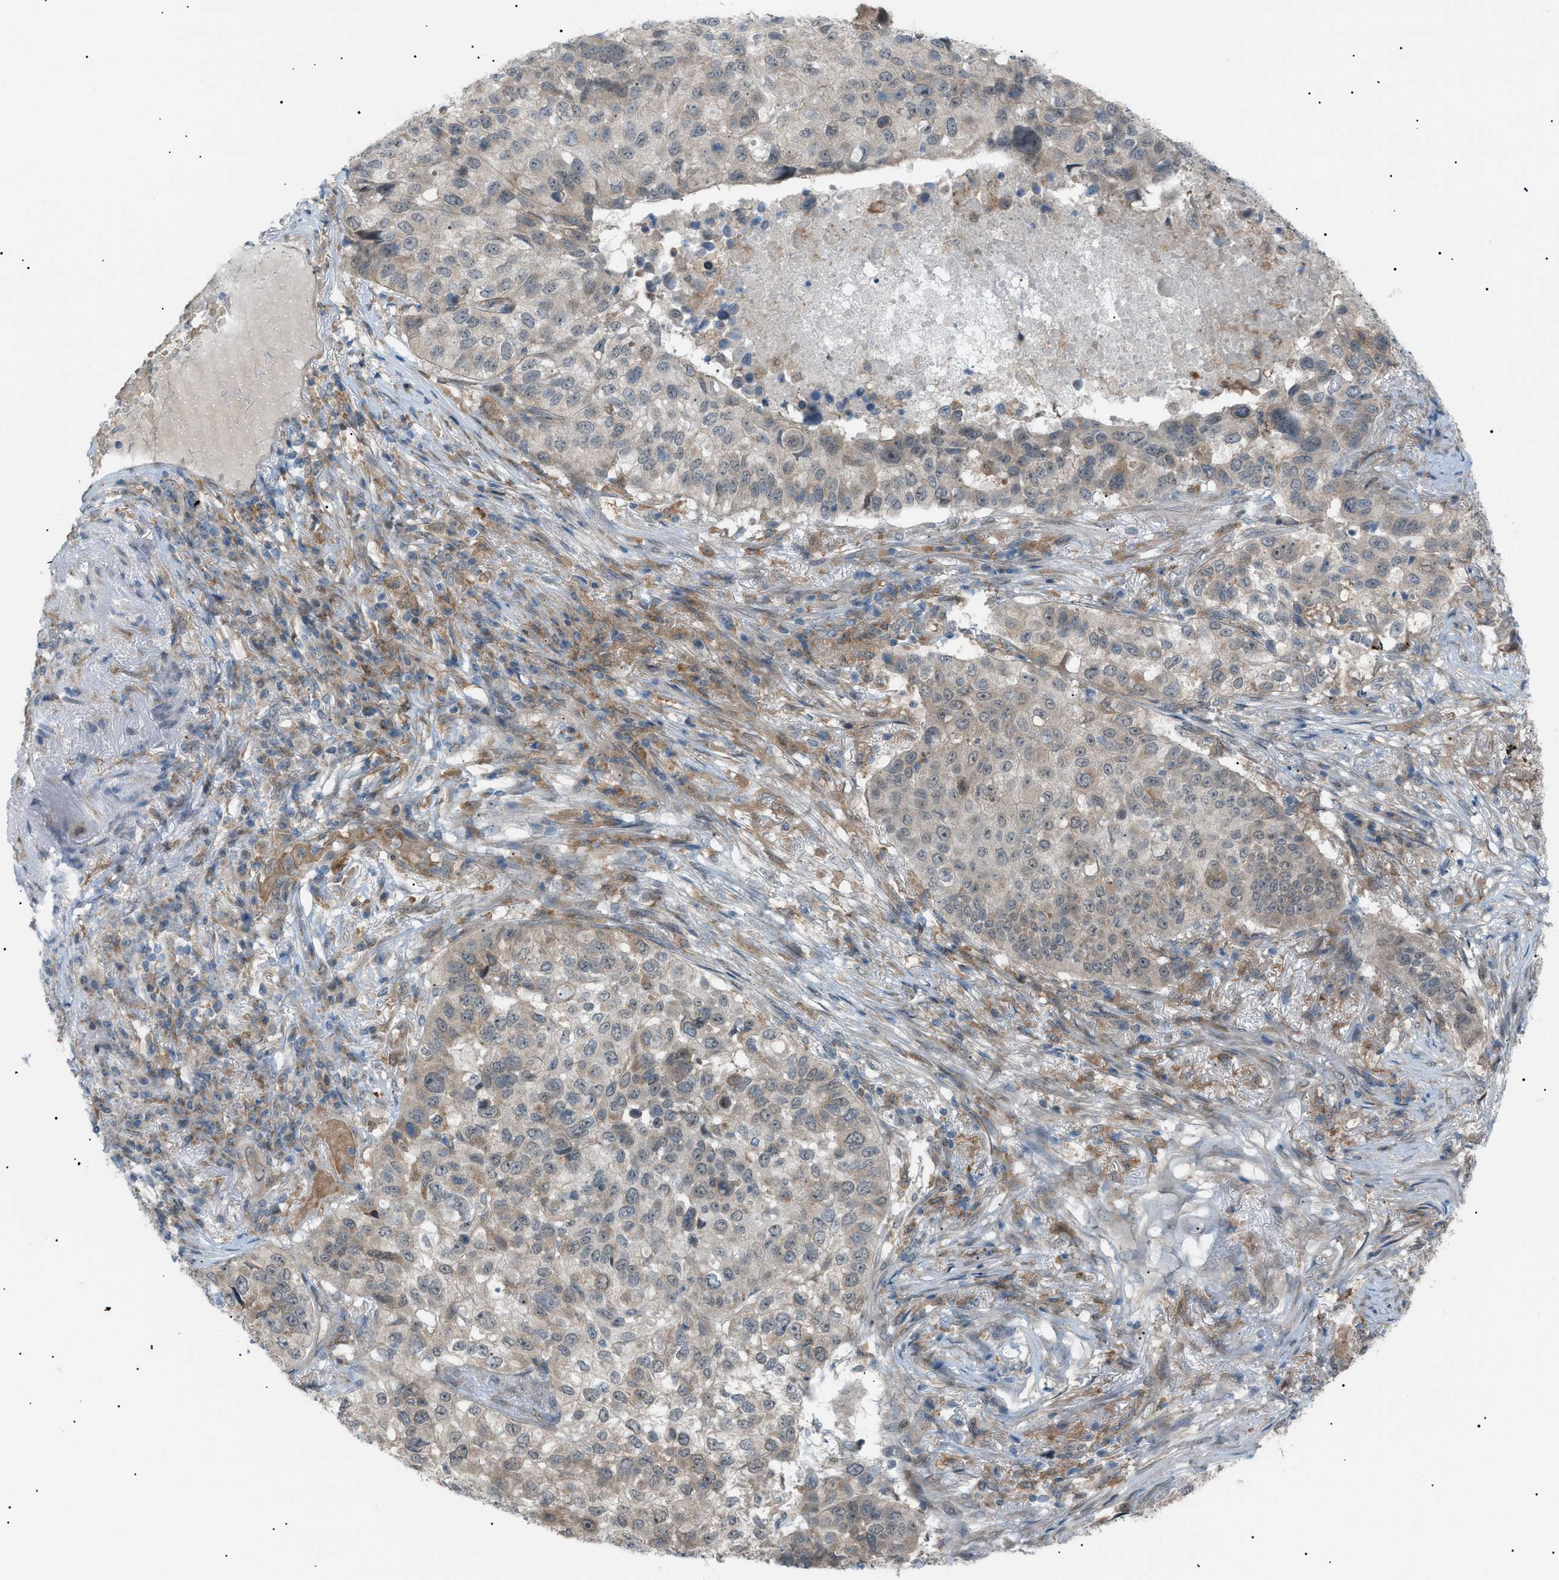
{"staining": {"intensity": "weak", "quantity": ">75%", "location": "cytoplasmic/membranous"}, "tissue": "lung cancer", "cell_type": "Tumor cells", "image_type": "cancer", "snomed": [{"axis": "morphology", "description": "Squamous cell carcinoma, NOS"}, {"axis": "topography", "description": "Lung"}], "caption": "Protein staining shows weak cytoplasmic/membranous staining in approximately >75% of tumor cells in lung cancer.", "gene": "LPIN2", "patient": {"sex": "male", "age": 57}}